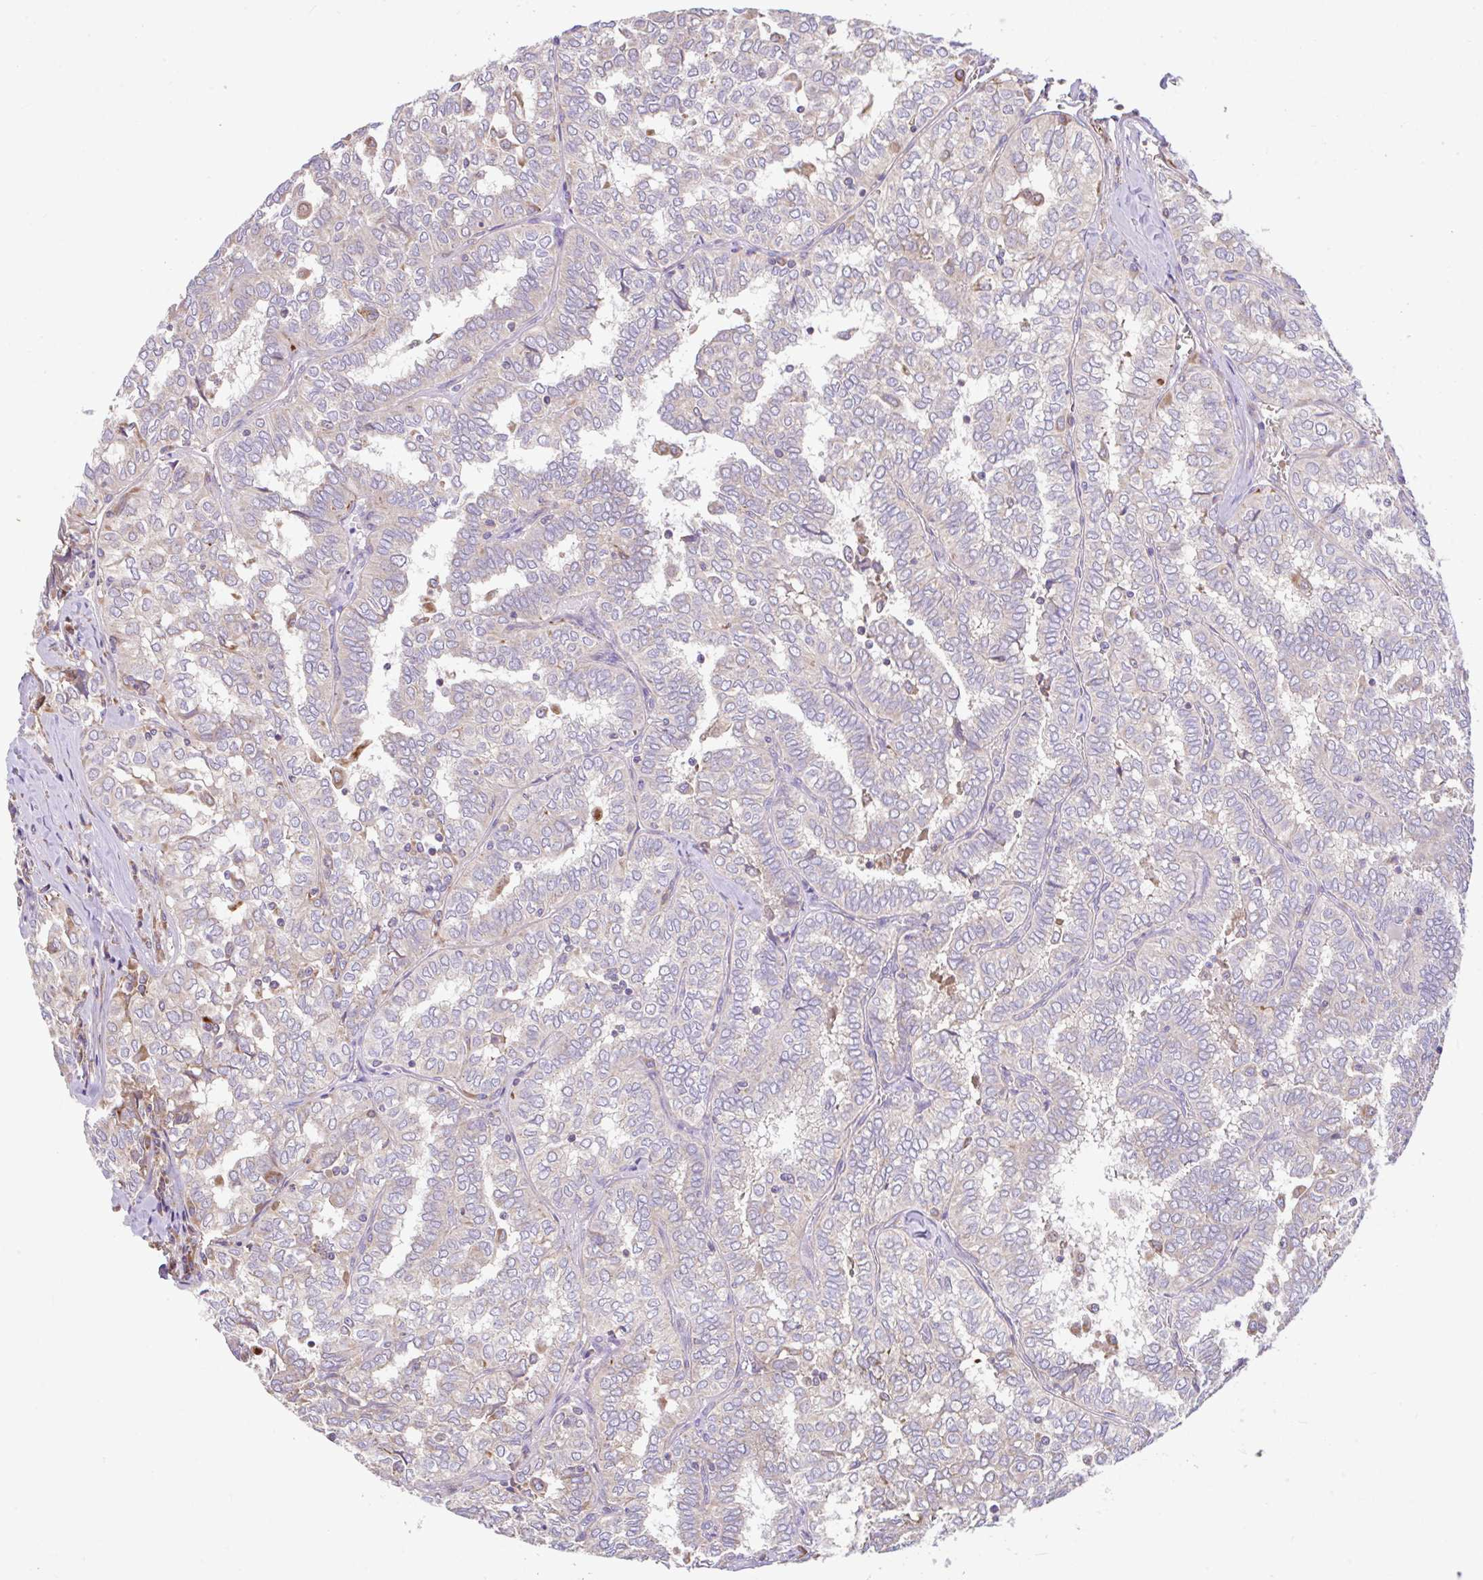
{"staining": {"intensity": "negative", "quantity": "none", "location": "none"}, "tissue": "thyroid cancer", "cell_type": "Tumor cells", "image_type": "cancer", "snomed": [{"axis": "morphology", "description": "Papillary adenocarcinoma, NOS"}, {"axis": "topography", "description": "Thyroid gland"}], "caption": "Immunohistochemical staining of papillary adenocarcinoma (thyroid) displays no significant positivity in tumor cells.", "gene": "RALBP1", "patient": {"sex": "female", "age": 30}}